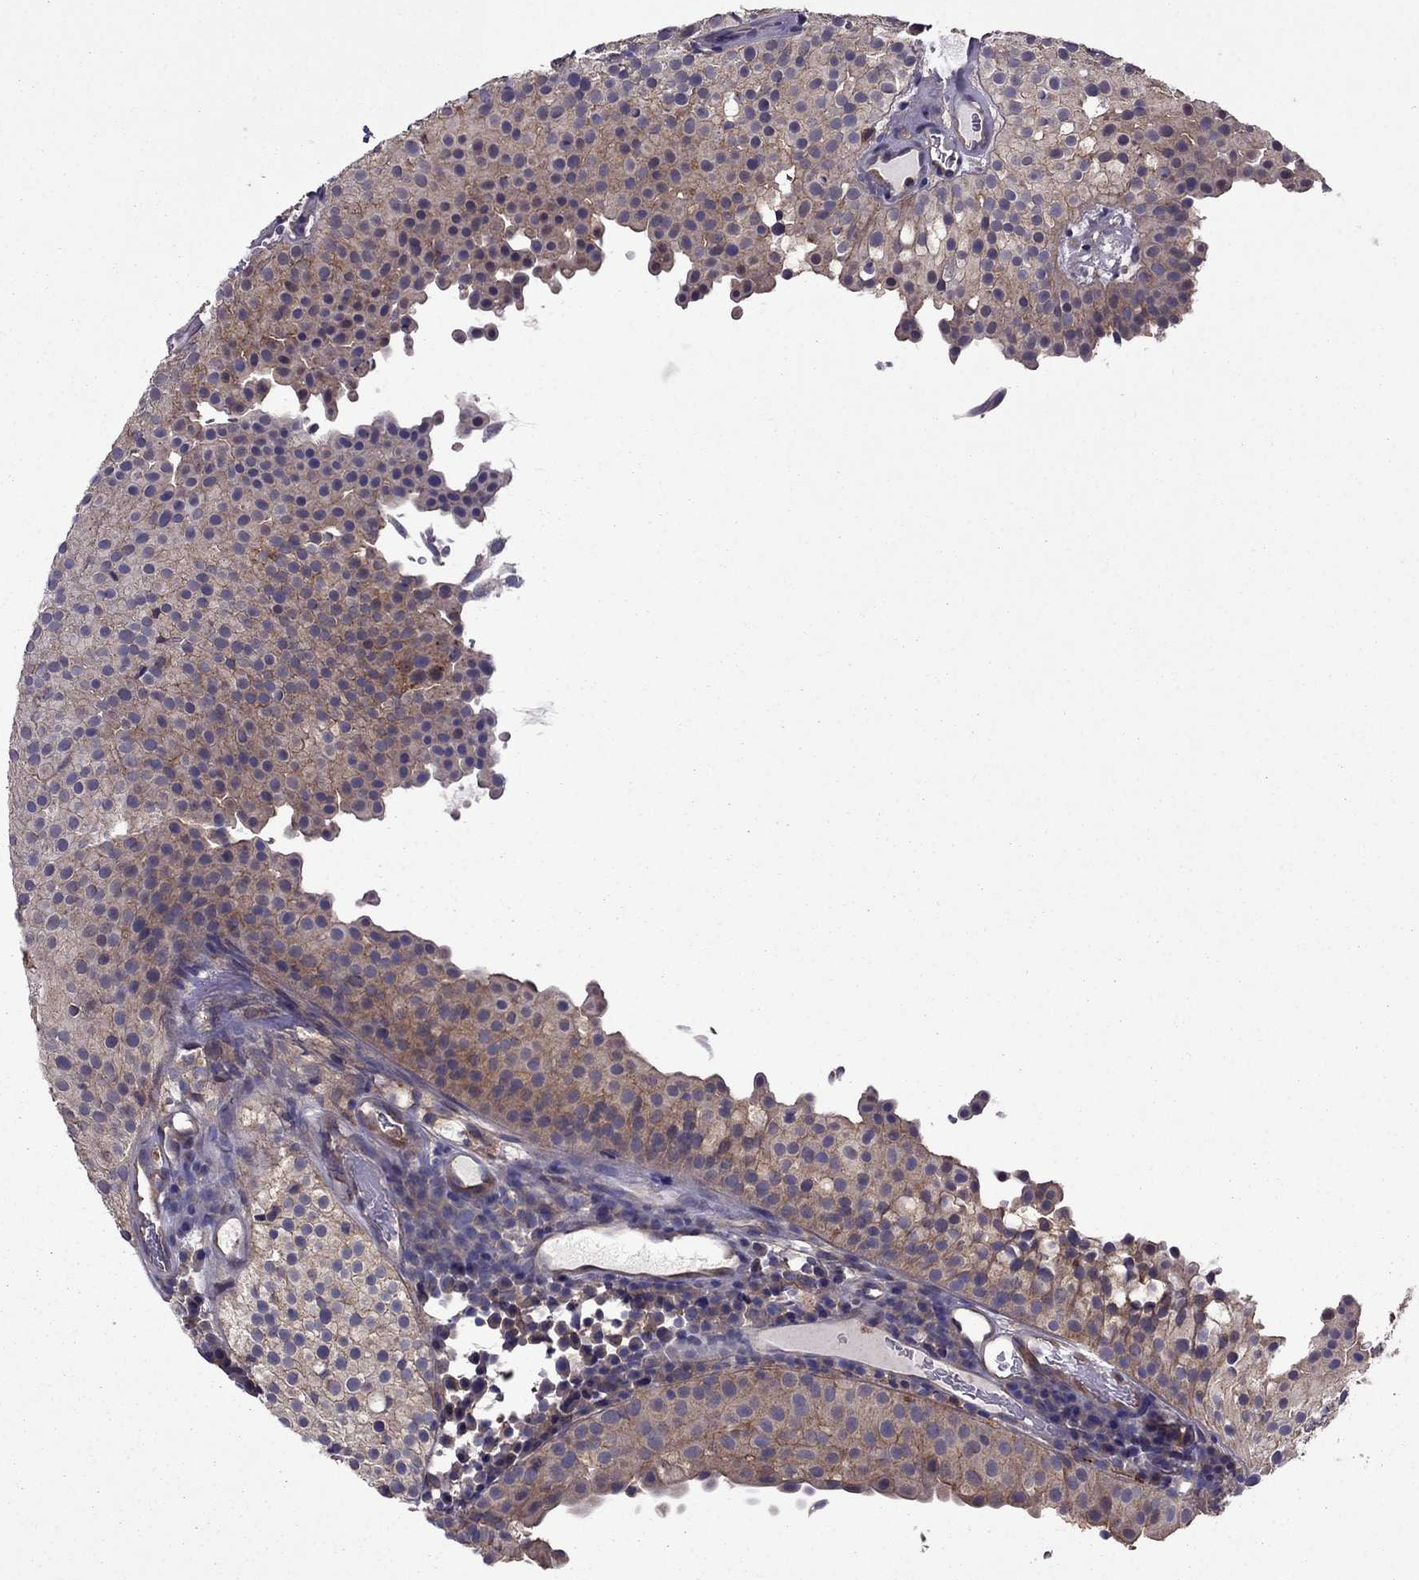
{"staining": {"intensity": "moderate", "quantity": "25%-75%", "location": "cytoplasmic/membranous"}, "tissue": "urothelial cancer", "cell_type": "Tumor cells", "image_type": "cancer", "snomed": [{"axis": "morphology", "description": "Urothelial carcinoma, Low grade"}, {"axis": "topography", "description": "Urinary bladder"}], "caption": "Immunohistochemical staining of human low-grade urothelial carcinoma shows medium levels of moderate cytoplasmic/membranous protein positivity in about 25%-75% of tumor cells. (DAB IHC with brightfield microscopy, high magnification).", "gene": "ITGB1", "patient": {"sex": "female", "age": 87}}